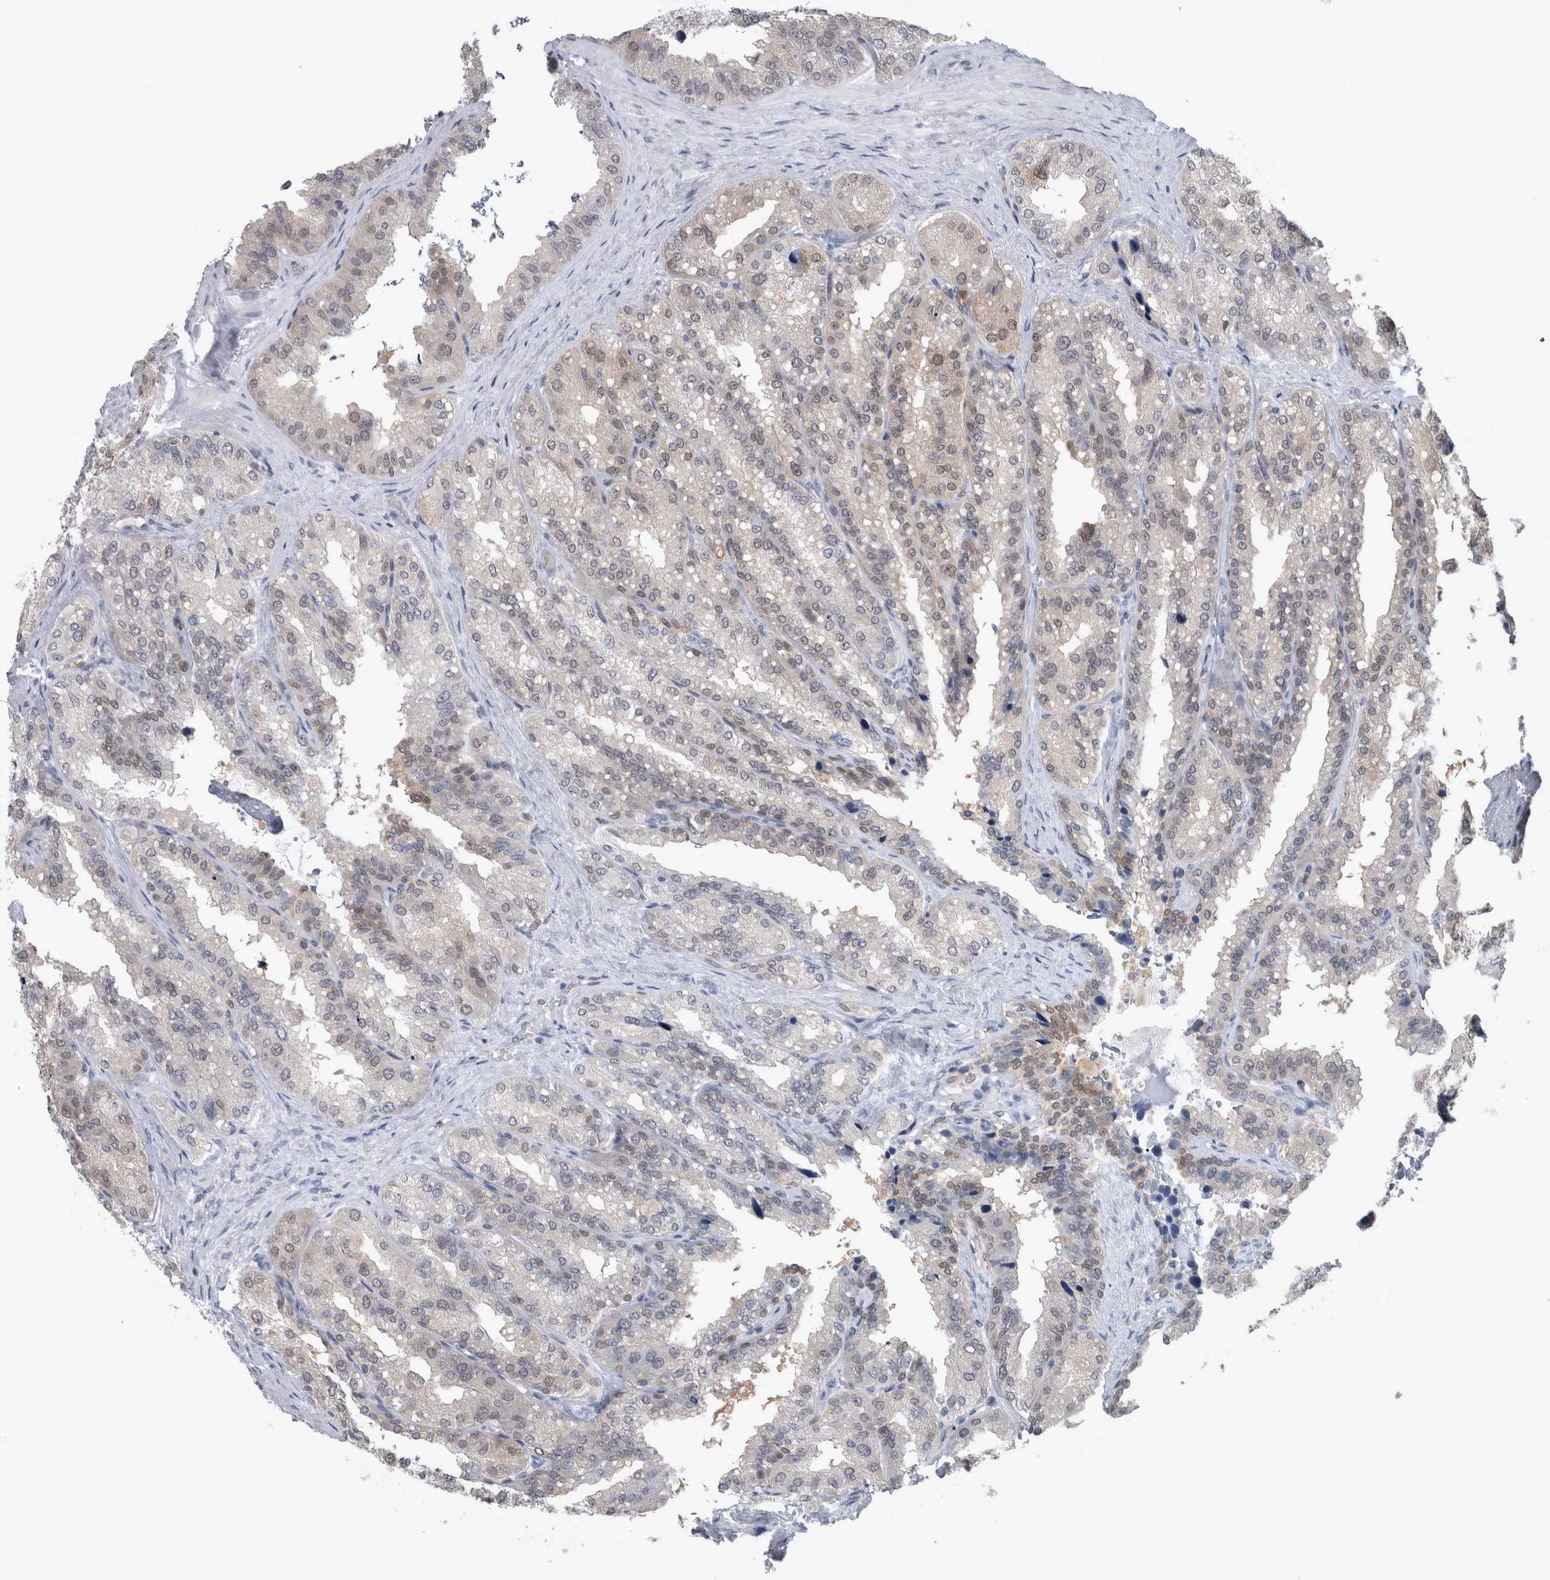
{"staining": {"intensity": "weak", "quantity": "<25%", "location": "nuclear"}, "tissue": "seminal vesicle", "cell_type": "Glandular cells", "image_type": "normal", "snomed": [{"axis": "morphology", "description": "Normal tissue, NOS"}, {"axis": "topography", "description": "Prostate"}, {"axis": "topography", "description": "Seminal veicle"}], "caption": "Immunohistochemistry (IHC) photomicrograph of normal seminal vesicle: human seminal vesicle stained with DAB reveals no significant protein staining in glandular cells. (Brightfield microscopy of DAB IHC at high magnification).", "gene": "NAPRT", "patient": {"sex": "male", "age": 51}}